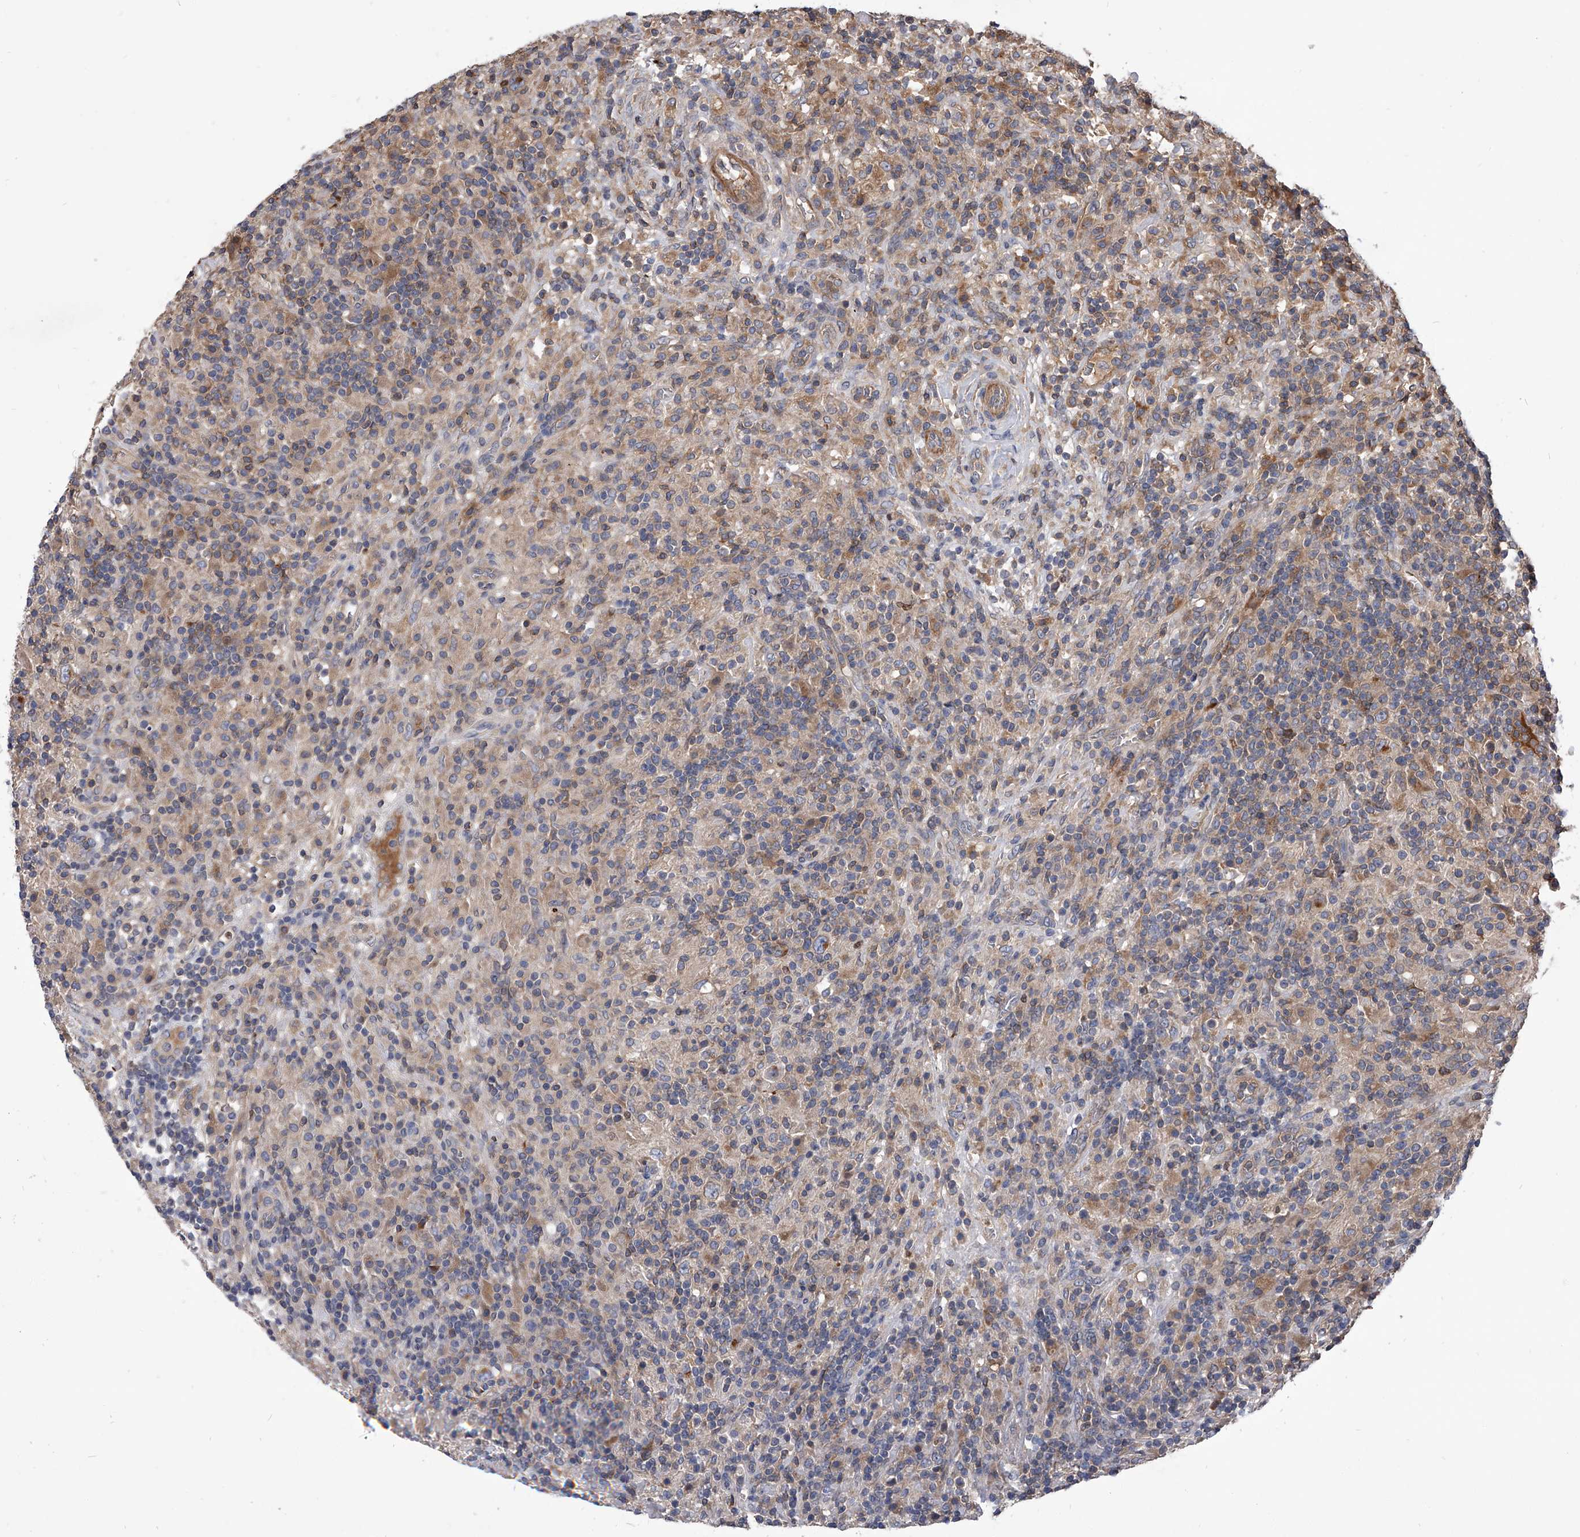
{"staining": {"intensity": "weak", "quantity": ">75%", "location": "cytoplasmic/membranous"}, "tissue": "lymphoma", "cell_type": "Tumor cells", "image_type": "cancer", "snomed": [{"axis": "morphology", "description": "Hodgkin's disease, NOS"}, {"axis": "topography", "description": "Lymph node"}], "caption": "Hodgkin's disease was stained to show a protein in brown. There is low levels of weak cytoplasmic/membranous positivity in about >75% of tumor cells. (Brightfield microscopy of DAB IHC at high magnification).", "gene": "CUL7", "patient": {"sex": "male", "age": 70}}